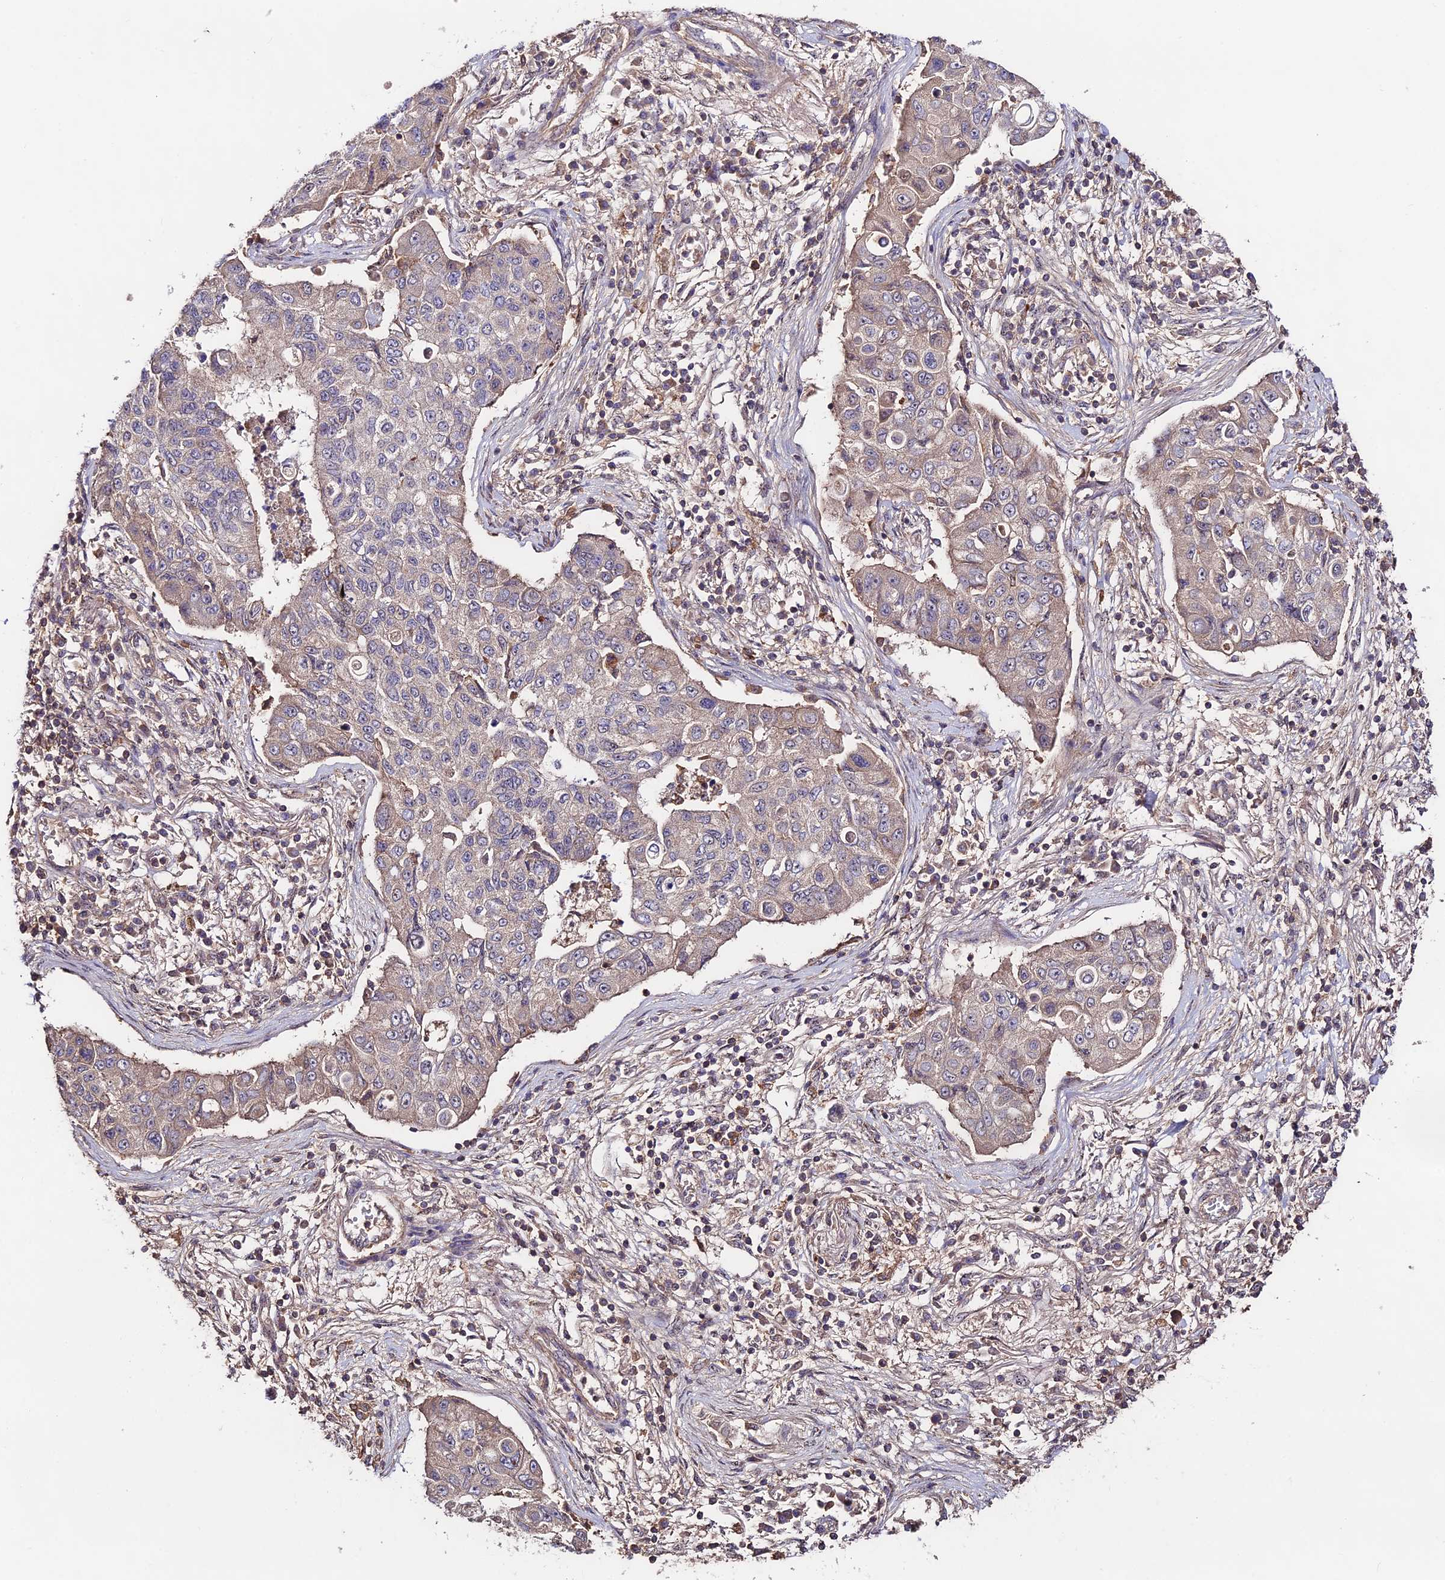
{"staining": {"intensity": "weak", "quantity": "<25%", "location": "cytoplasmic/membranous"}, "tissue": "lung cancer", "cell_type": "Tumor cells", "image_type": "cancer", "snomed": [{"axis": "morphology", "description": "Squamous cell carcinoma, NOS"}, {"axis": "topography", "description": "Lung"}], "caption": "A photomicrograph of lung cancer stained for a protein reveals no brown staining in tumor cells.", "gene": "CLCF1", "patient": {"sex": "male", "age": 74}}